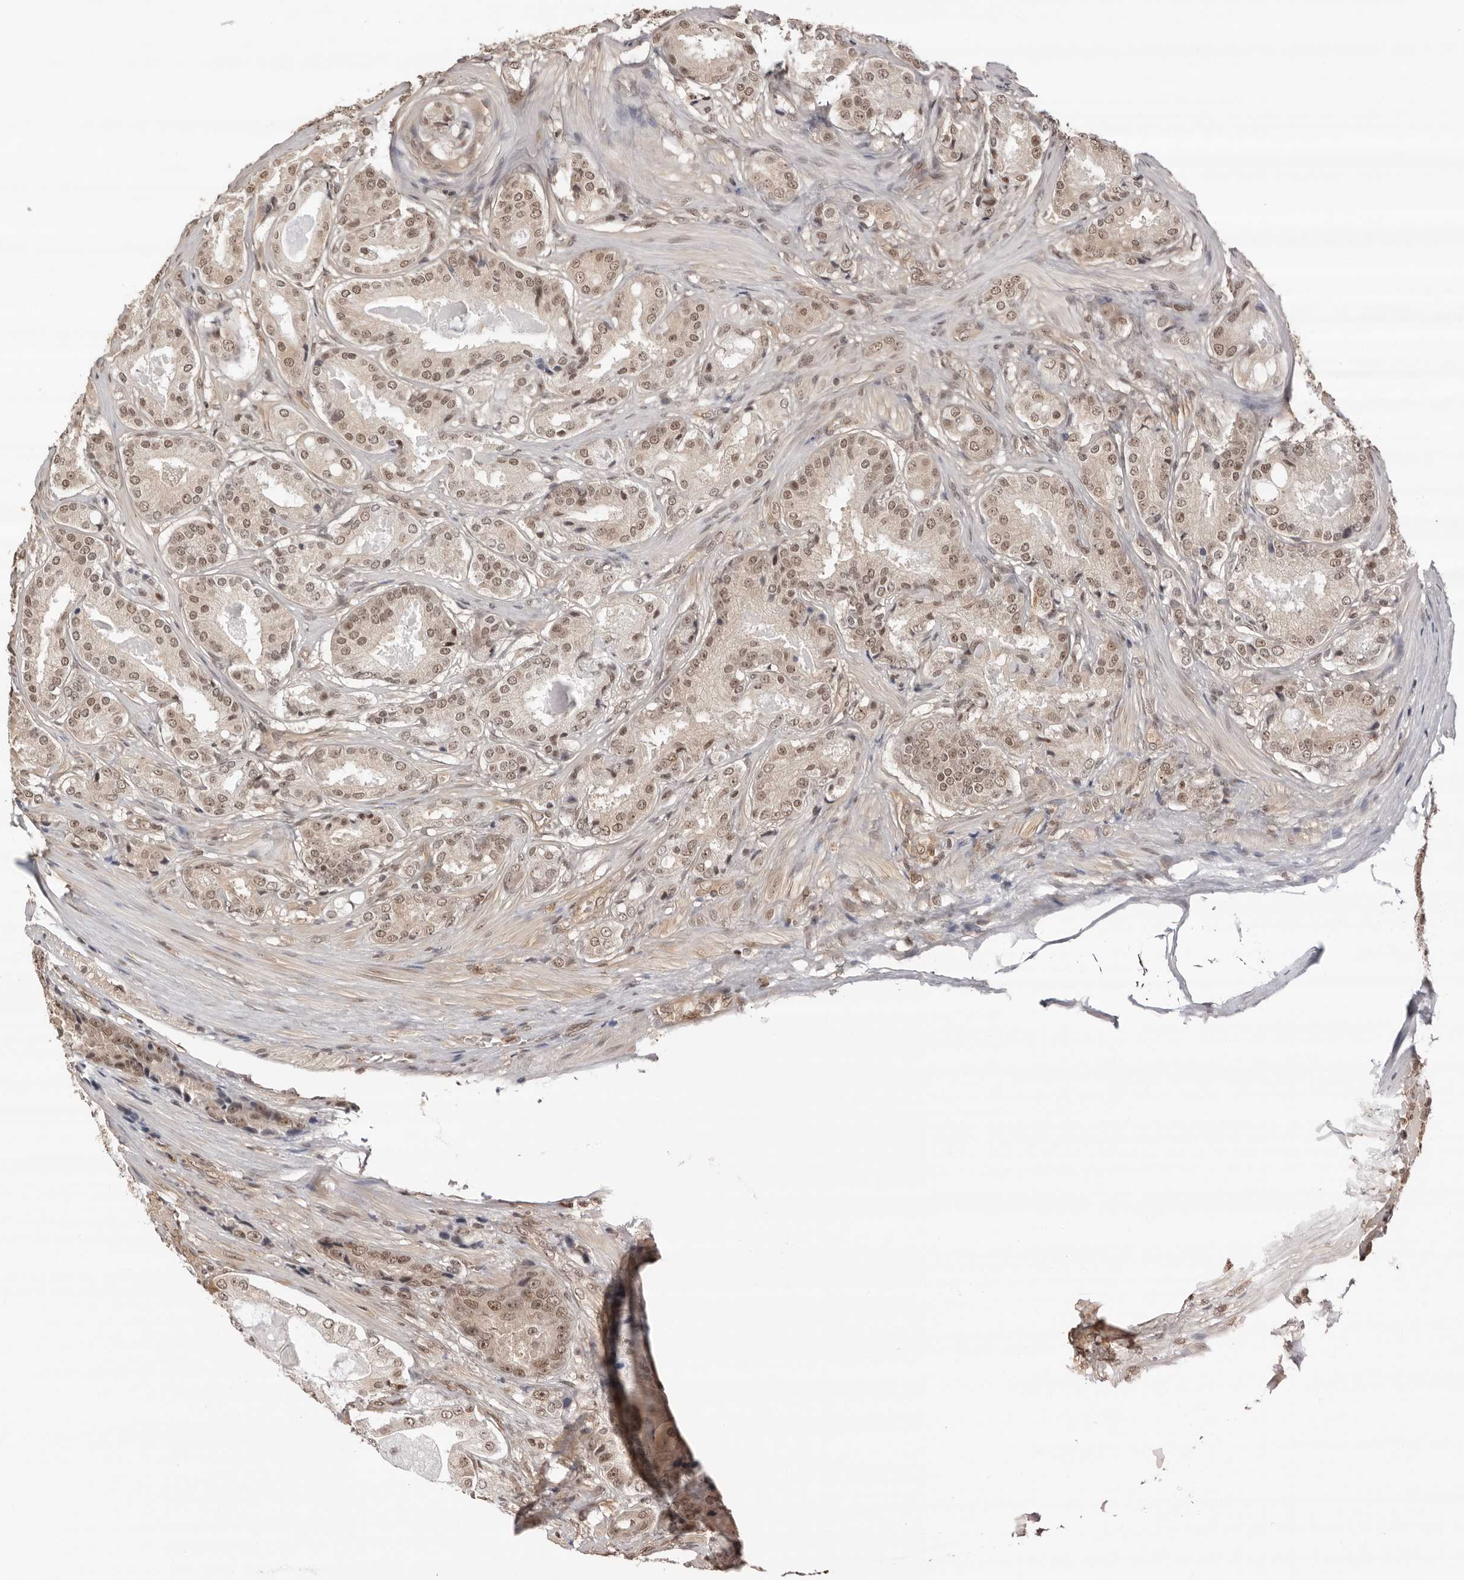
{"staining": {"intensity": "weak", "quantity": ">75%", "location": "nuclear"}, "tissue": "prostate cancer", "cell_type": "Tumor cells", "image_type": "cancer", "snomed": [{"axis": "morphology", "description": "Adenocarcinoma, High grade"}, {"axis": "topography", "description": "Prostate"}], "caption": "A brown stain highlights weak nuclear expression of a protein in human prostate cancer tumor cells.", "gene": "SDE2", "patient": {"sex": "male", "age": 60}}